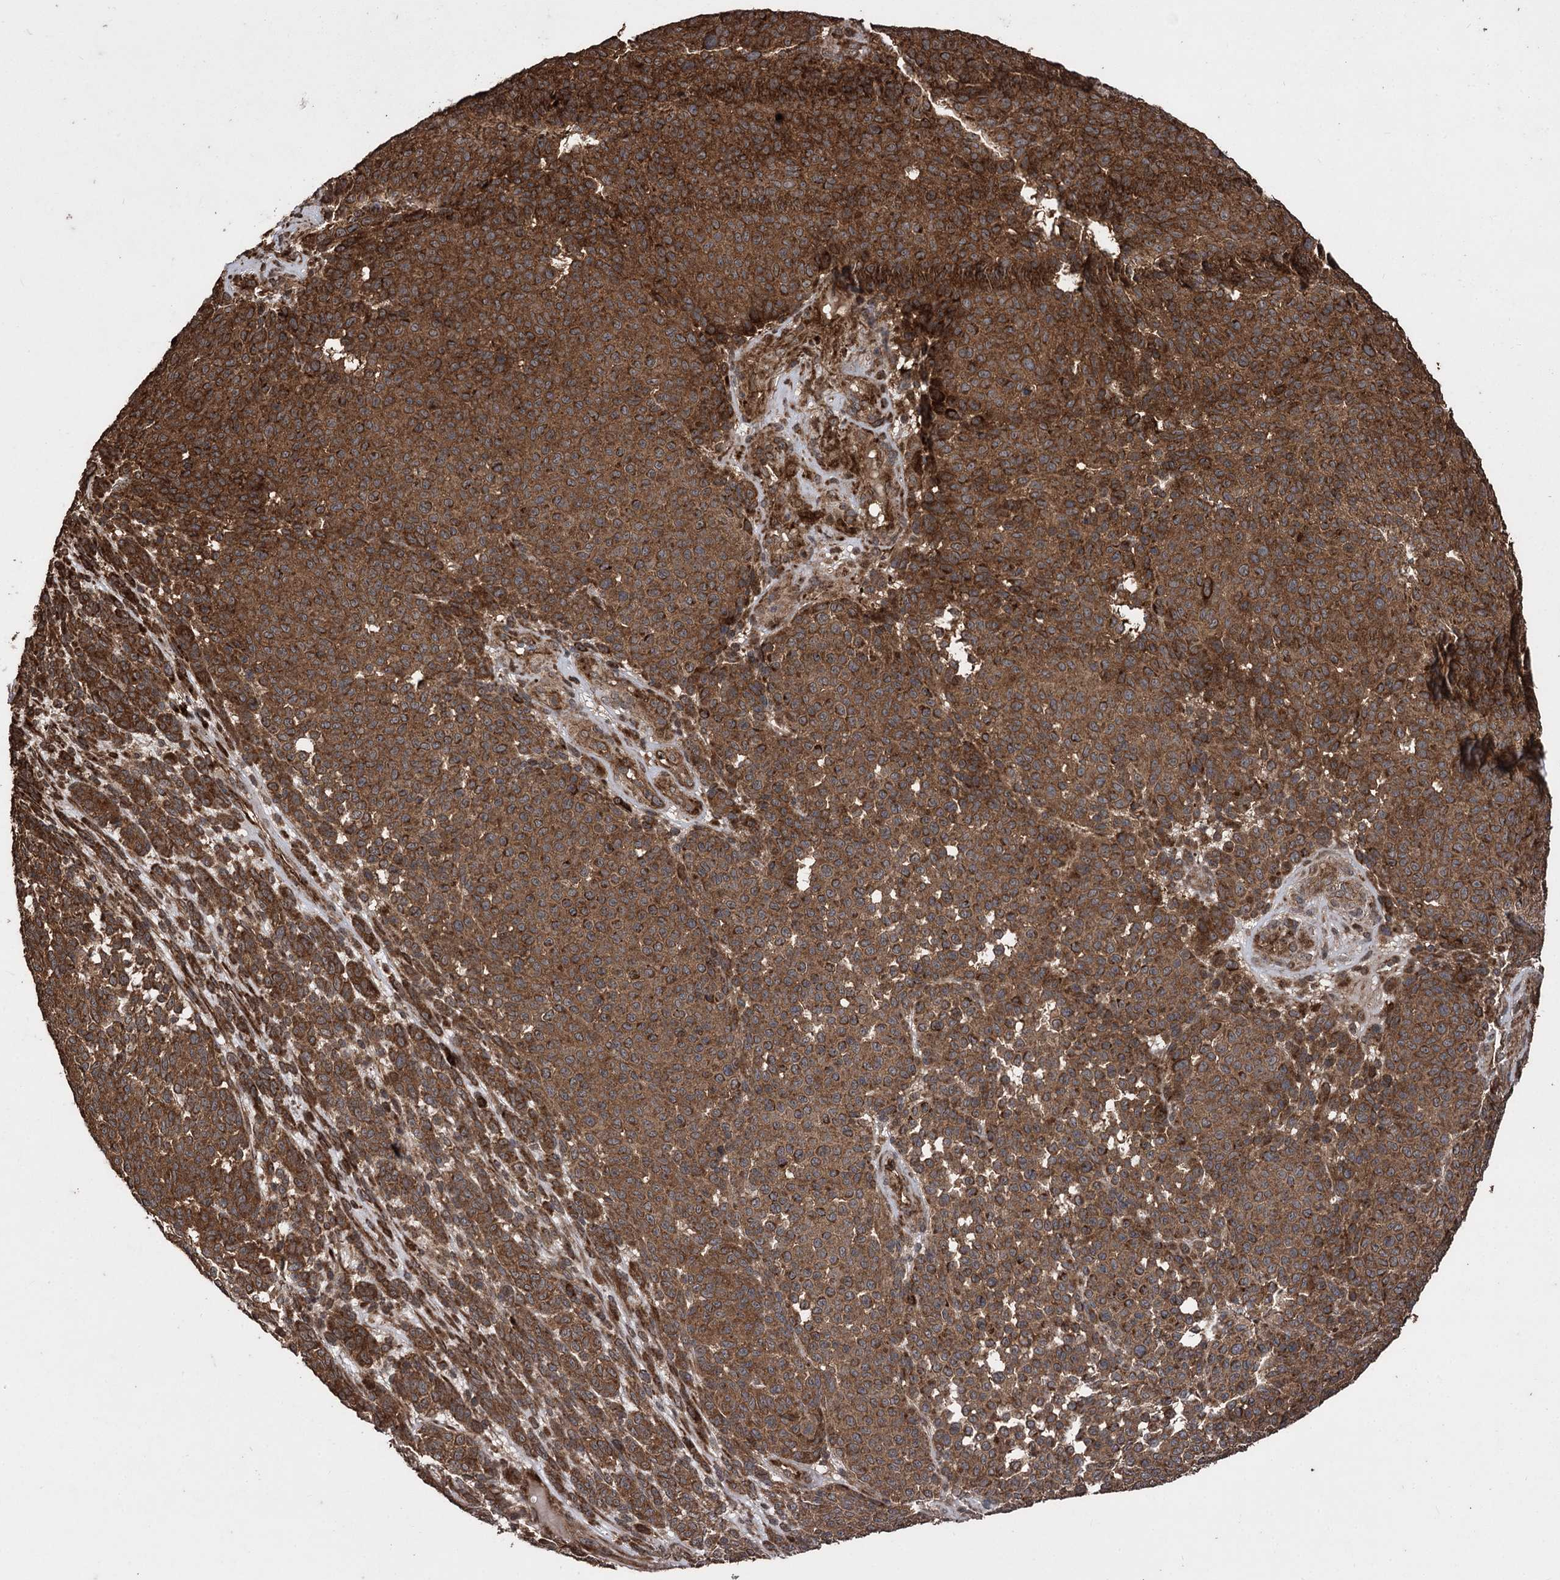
{"staining": {"intensity": "strong", "quantity": ">75%", "location": "cytoplasmic/membranous"}, "tissue": "melanoma", "cell_type": "Tumor cells", "image_type": "cancer", "snomed": [{"axis": "morphology", "description": "Malignant melanoma, NOS"}, {"axis": "topography", "description": "Skin"}], "caption": "Tumor cells exhibit high levels of strong cytoplasmic/membranous positivity in about >75% of cells in melanoma.", "gene": "RASSF3", "patient": {"sex": "male", "age": 49}}